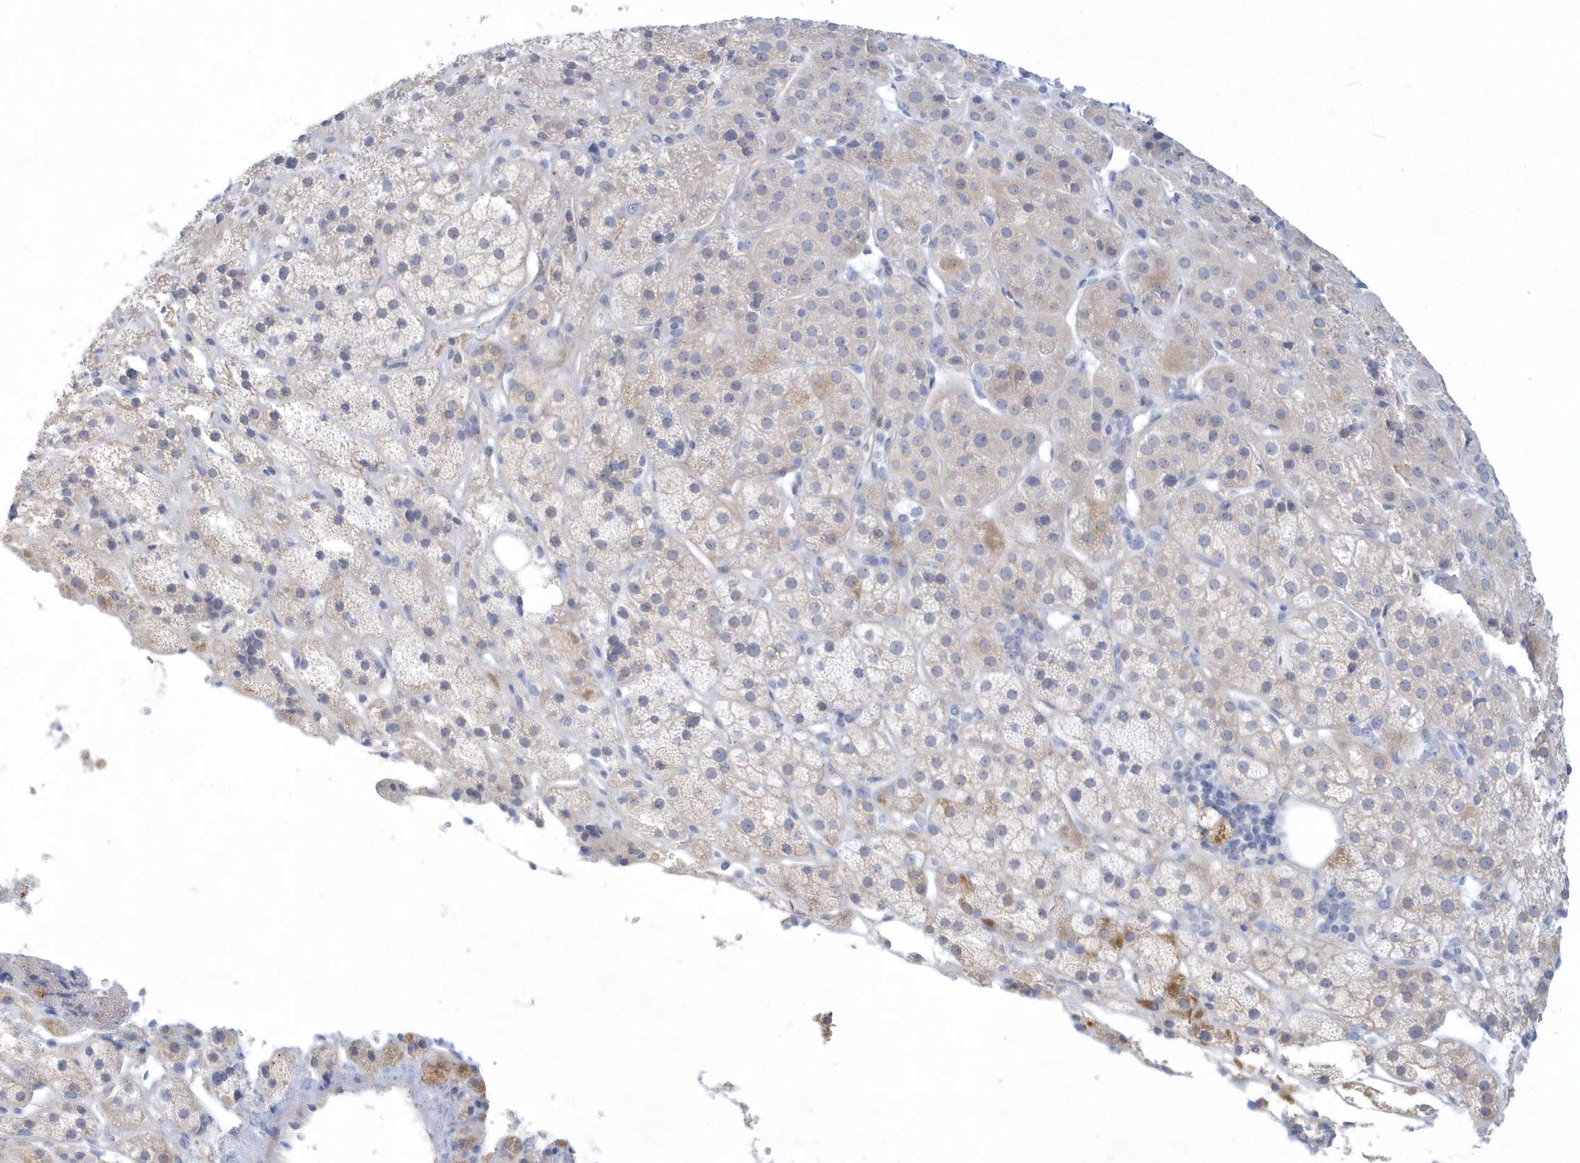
{"staining": {"intensity": "negative", "quantity": "none", "location": "none"}, "tissue": "adrenal gland", "cell_type": "Glandular cells", "image_type": "normal", "snomed": [{"axis": "morphology", "description": "Normal tissue, NOS"}, {"axis": "topography", "description": "Adrenal gland"}], "caption": "This is an immunohistochemistry (IHC) image of normal human adrenal gland. There is no positivity in glandular cells.", "gene": "DNAH1", "patient": {"sex": "female", "age": 57}}